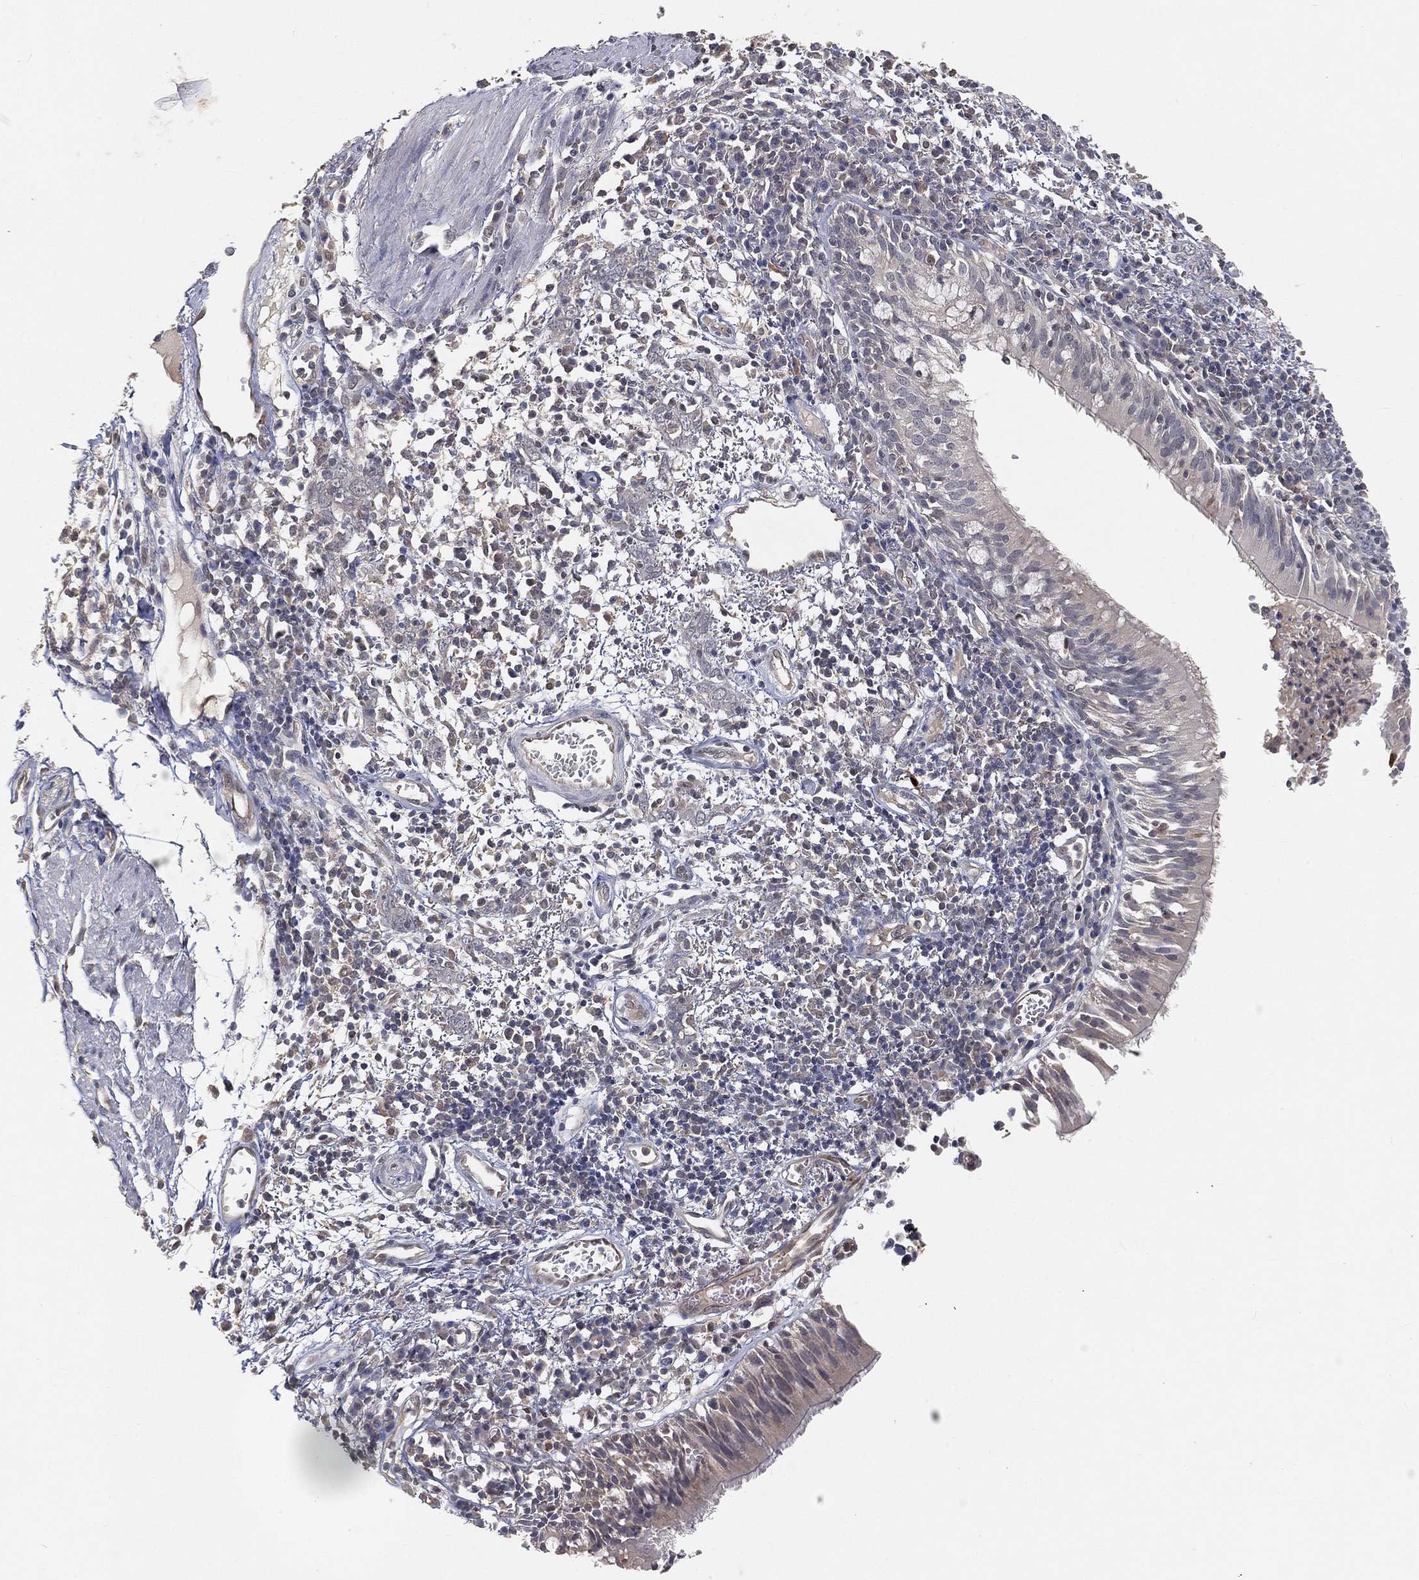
{"staining": {"intensity": "weak", "quantity": "<25%", "location": "cytoplasmic/membranous"}, "tissue": "bronchus", "cell_type": "Respiratory epithelial cells", "image_type": "normal", "snomed": [{"axis": "morphology", "description": "Normal tissue, NOS"}, {"axis": "morphology", "description": "Squamous cell carcinoma, NOS"}, {"axis": "topography", "description": "Cartilage tissue"}, {"axis": "topography", "description": "Bronchus"}, {"axis": "topography", "description": "Lung"}], "caption": "Immunohistochemistry histopathology image of benign bronchus: human bronchus stained with DAB exhibits no significant protein positivity in respiratory epithelial cells. Brightfield microscopy of IHC stained with DAB (3,3'-diaminobenzidine) (brown) and hematoxylin (blue), captured at high magnification.", "gene": "MAPK1", "patient": {"sex": "male", "age": 66}}